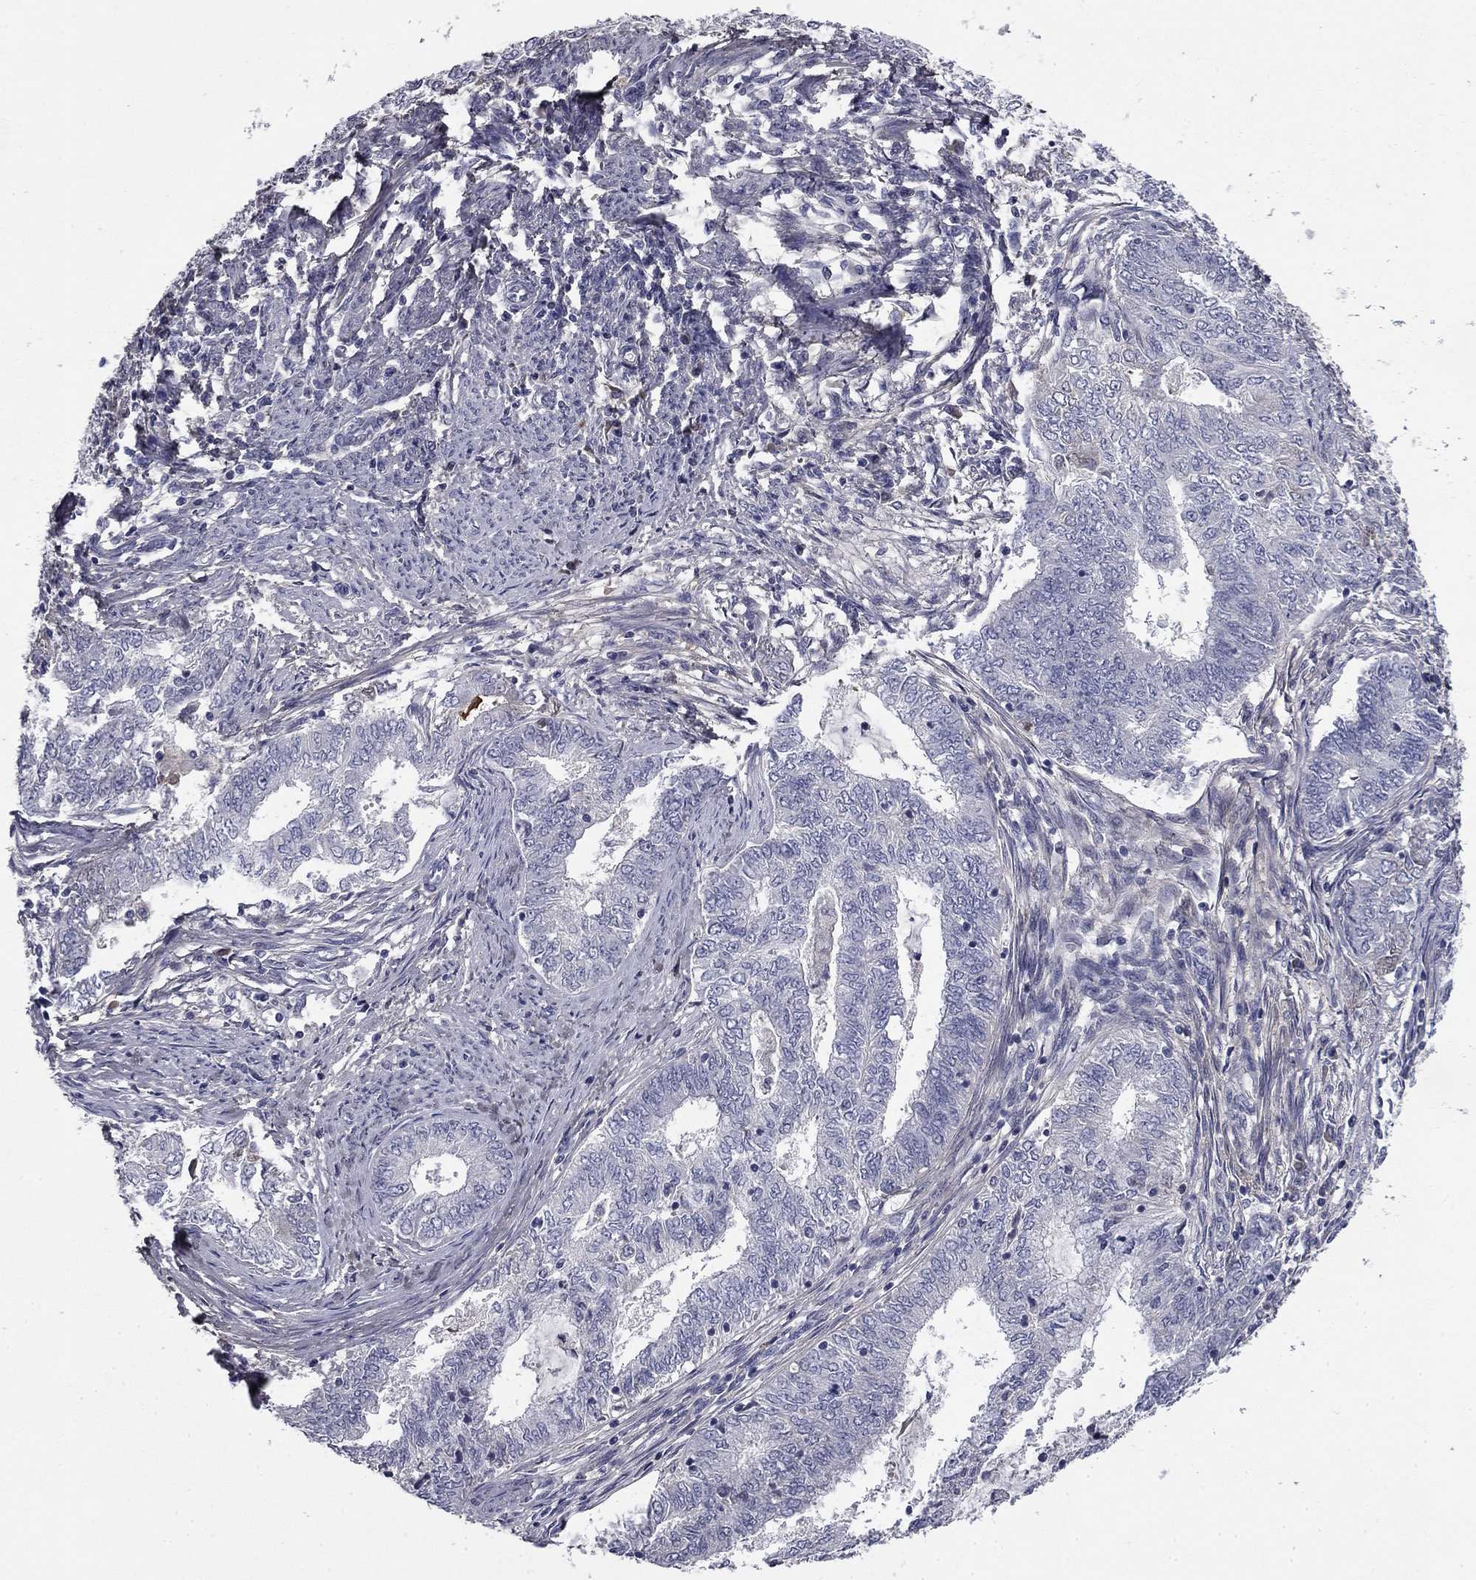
{"staining": {"intensity": "negative", "quantity": "none", "location": "none"}, "tissue": "endometrial cancer", "cell_type": "Tumor cells", "image_type": "cancer", "snomed": [{"axis": "morphology", "description": "Adenocarcinoma, NOS"}, {"axis": "topography", "description": "Endometrium"}], "caption": "There is no significant staining in tumor cells of endometrial cancer.", "gene": "COL2A1", "patient": {"sex": "female", "age": 62}}